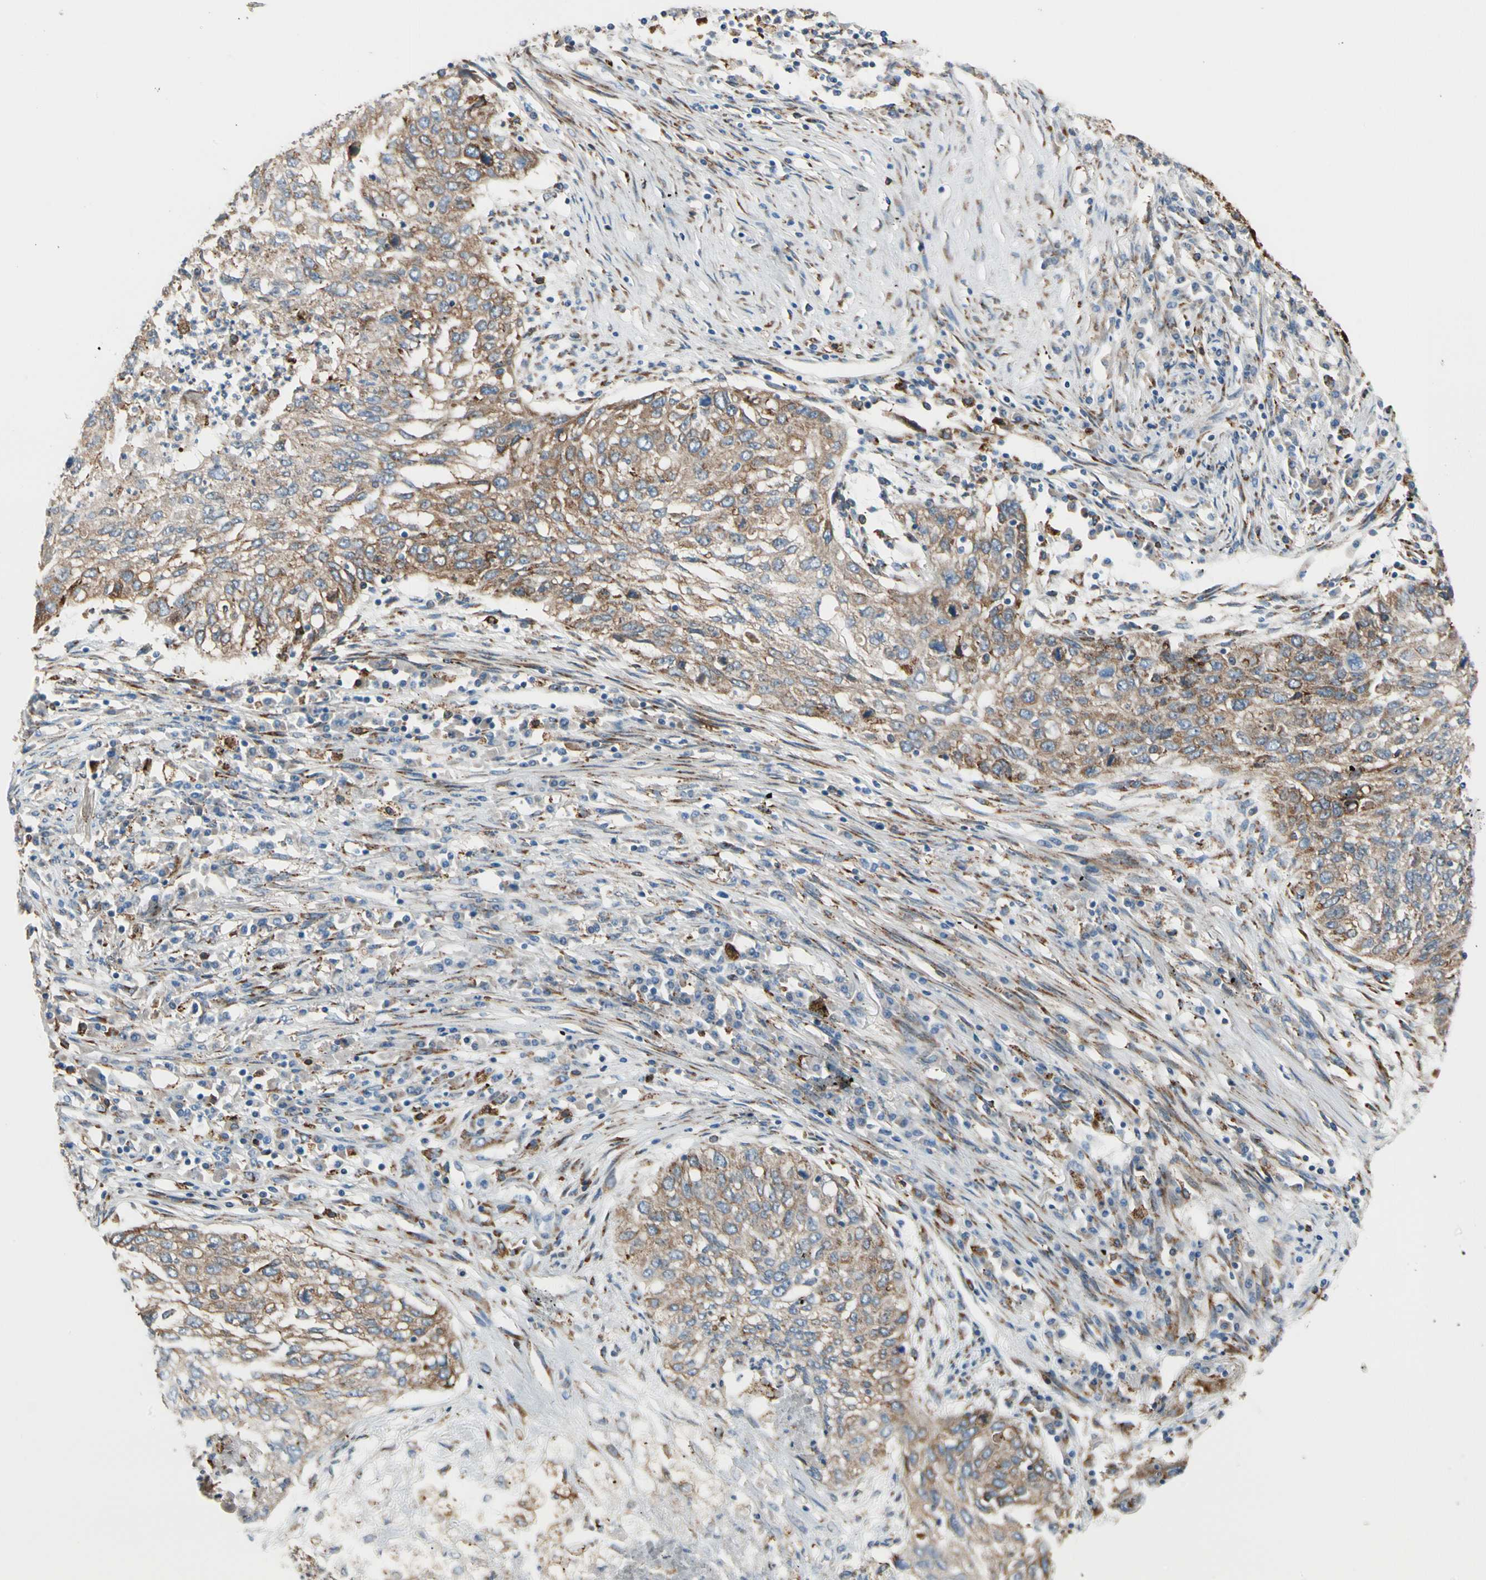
{"staining": {"intensity": "moderate", "quantity": ">75%", "location": "cytoplasmic/membranous"}, "tissue": "lung cancer", "cell_type": "Tumor cells", "image_type": "cancer", "snomed": [{"axis": "morphology", "description": "Squamous cell carcinoma, NOS"}, {"axis": "topography", "description": "Lung"}], "caption": "High-power microscopy captured an IHC micrograph of squamous cell carcinoma (lung), revealing moderate cytoplasmic/membranous staining in about >75% of tumor cells.", "gene": "LRPAP1", "patient": {"sex": "female", "age": 63}}